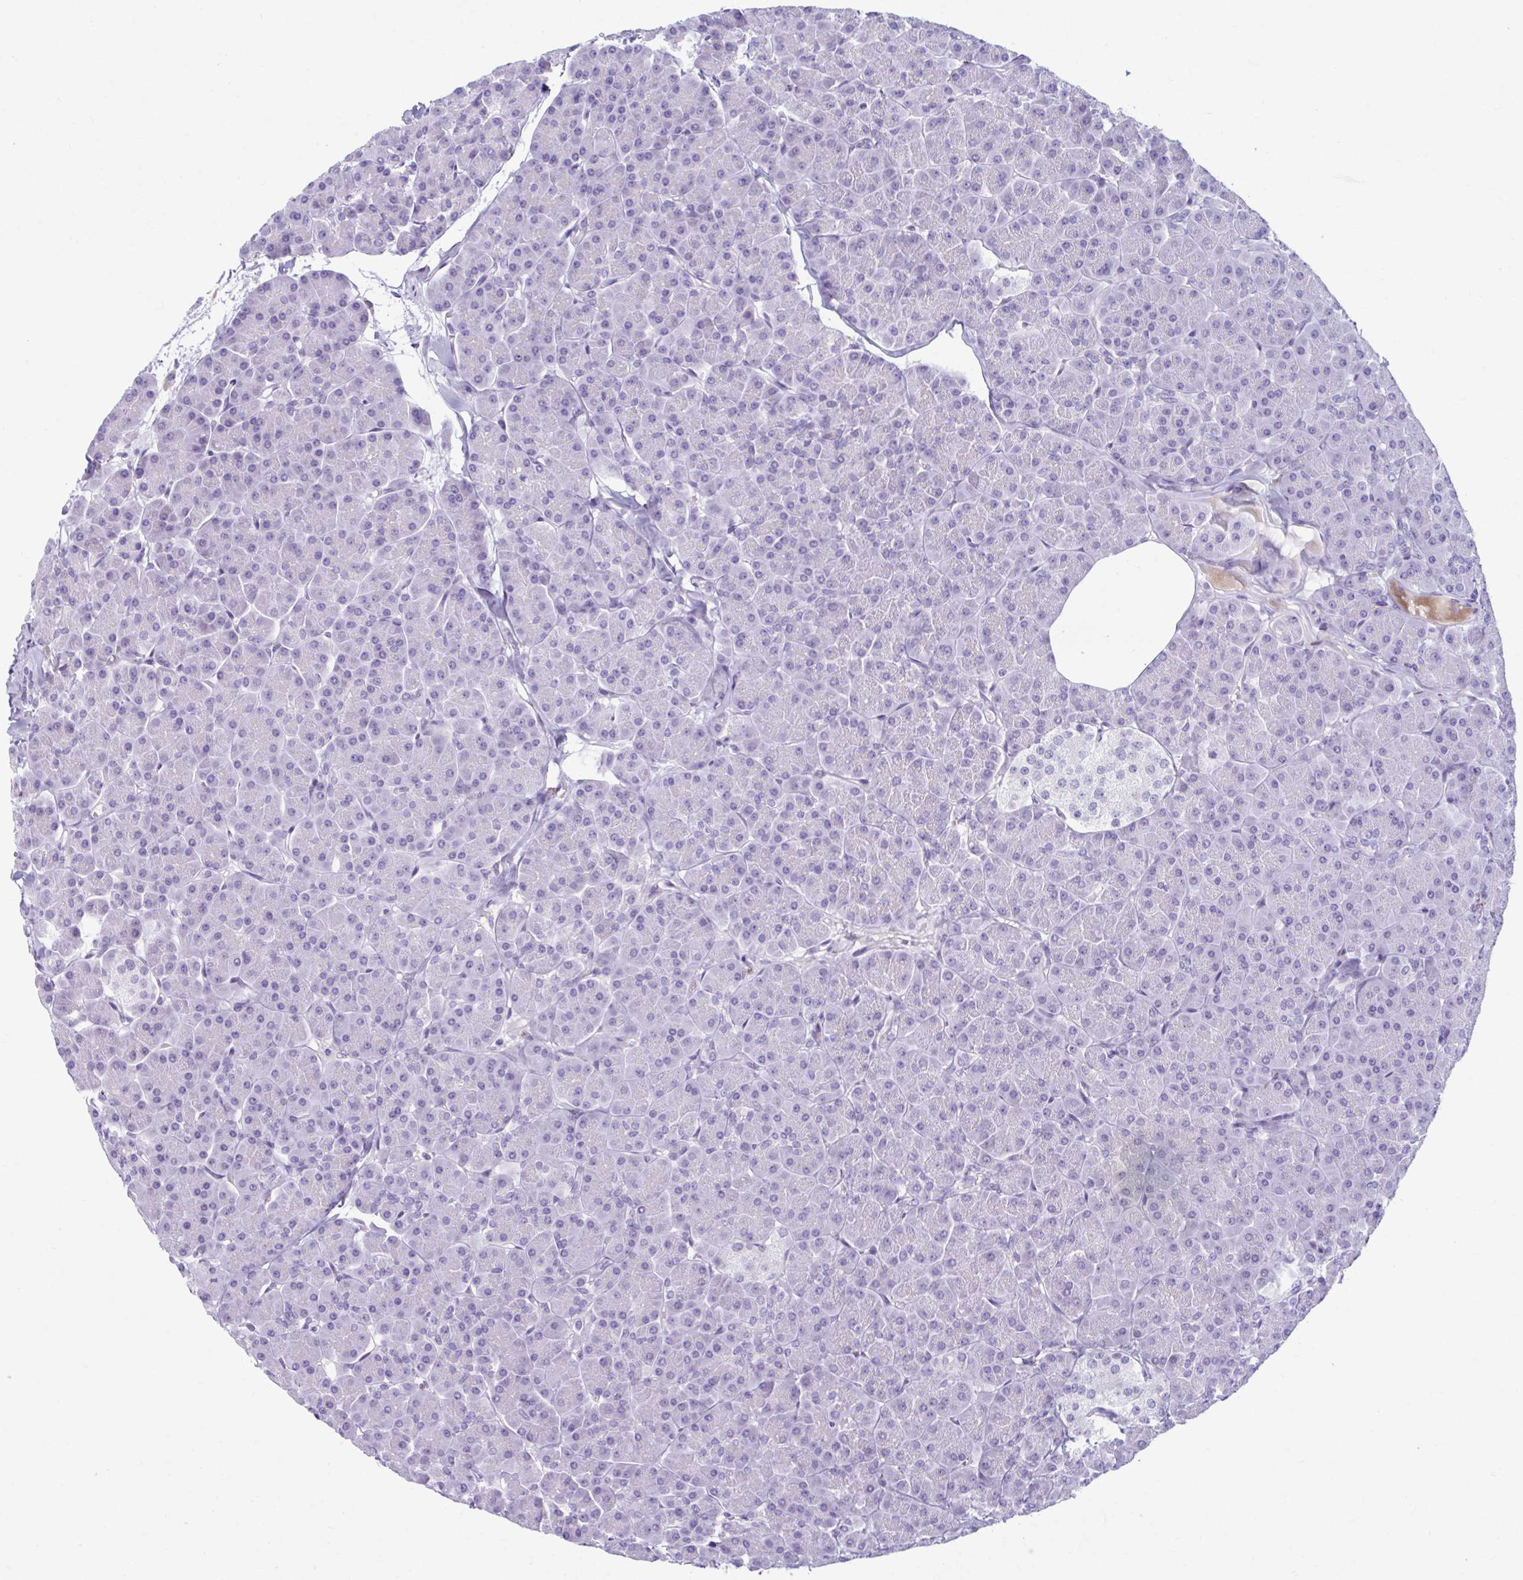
{"staining": {"intensity": "negative", "quantity": "none", "location": "none"}, "tissue": "pancreas", "cell_type": "Exocrine glandular cells", "image_type": "normal", "snomed": [{"axis": "morphology", "description": "Normal tissue, NOS"}, {"axis": "topography", "description": "Pancreas"}, {"axis": "topography", "description": "Peripheral nerve tissue"}], "caption": "Immunohistochemical staining of benign pancreas displays no significant positivity in exocrine glandular cells. (DAB IHC with hematoxylin counter stain).", "gene": "C12orf71", "patient": {"sex": "male", "age": 54}}